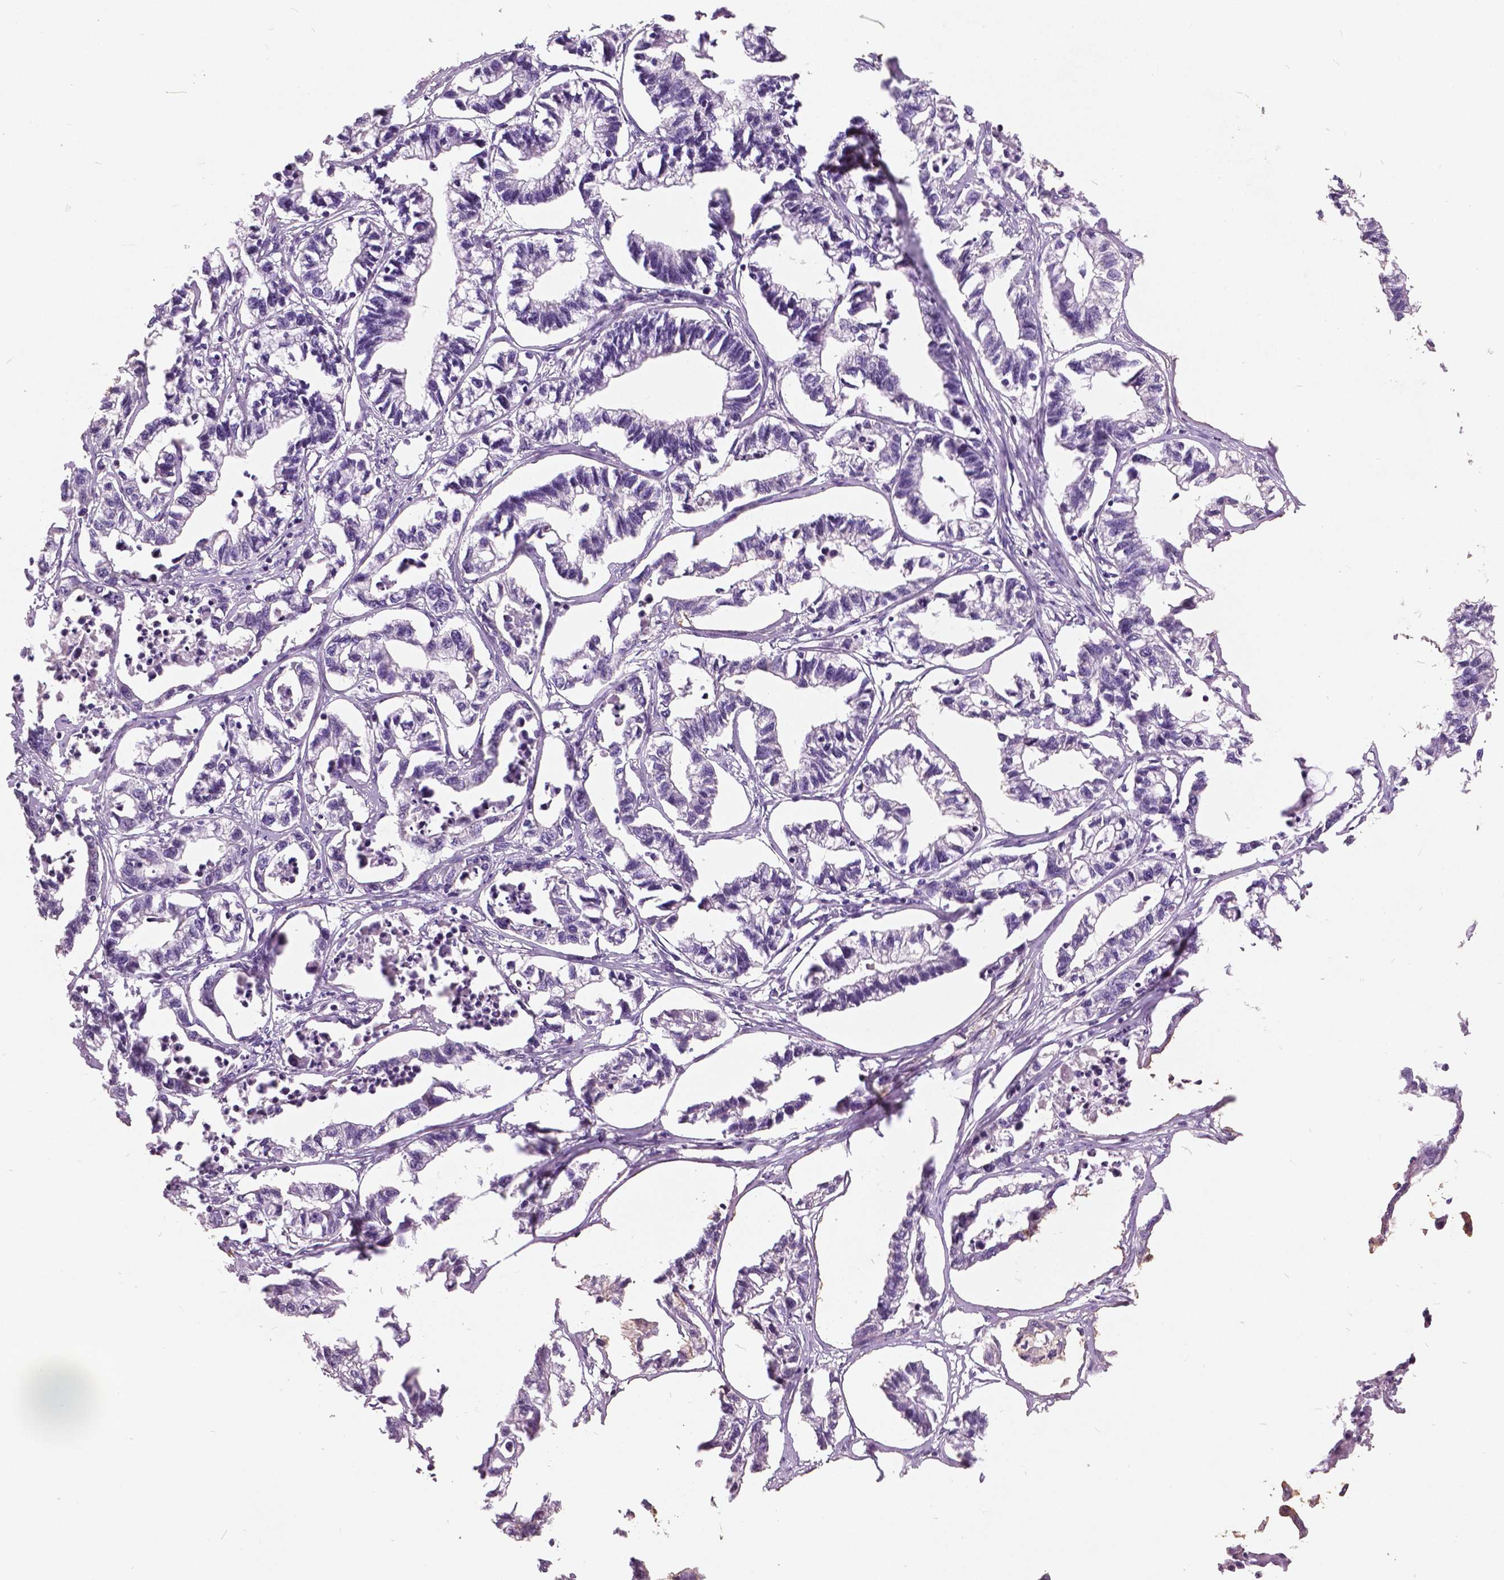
{"staining": {"intensity": "negative", "quantity": "none", "location": "none"}, "tissue": "stomach cancer", "cell_type": "Tumor cells", "image_type": "cancer", "snomed": [{"axis": "morphology", "description": "Adenocarcinoma, NOS"}, {"axis": "topography", "description": "Stomach"}], "caption": "High power microscopy image of an immunohistochemistry (IHC) photomicrograph of adenocarcinoma (stomach), revealing no significant staining in tumor cells. The staining was performed using DAB to visualize the protein expression in brown, while the nuclei were stained in blue with hematoxylin (Magnification: 20x).", "gene": "GRIN2A", "patient": {"sex": "male", "age": 83}}